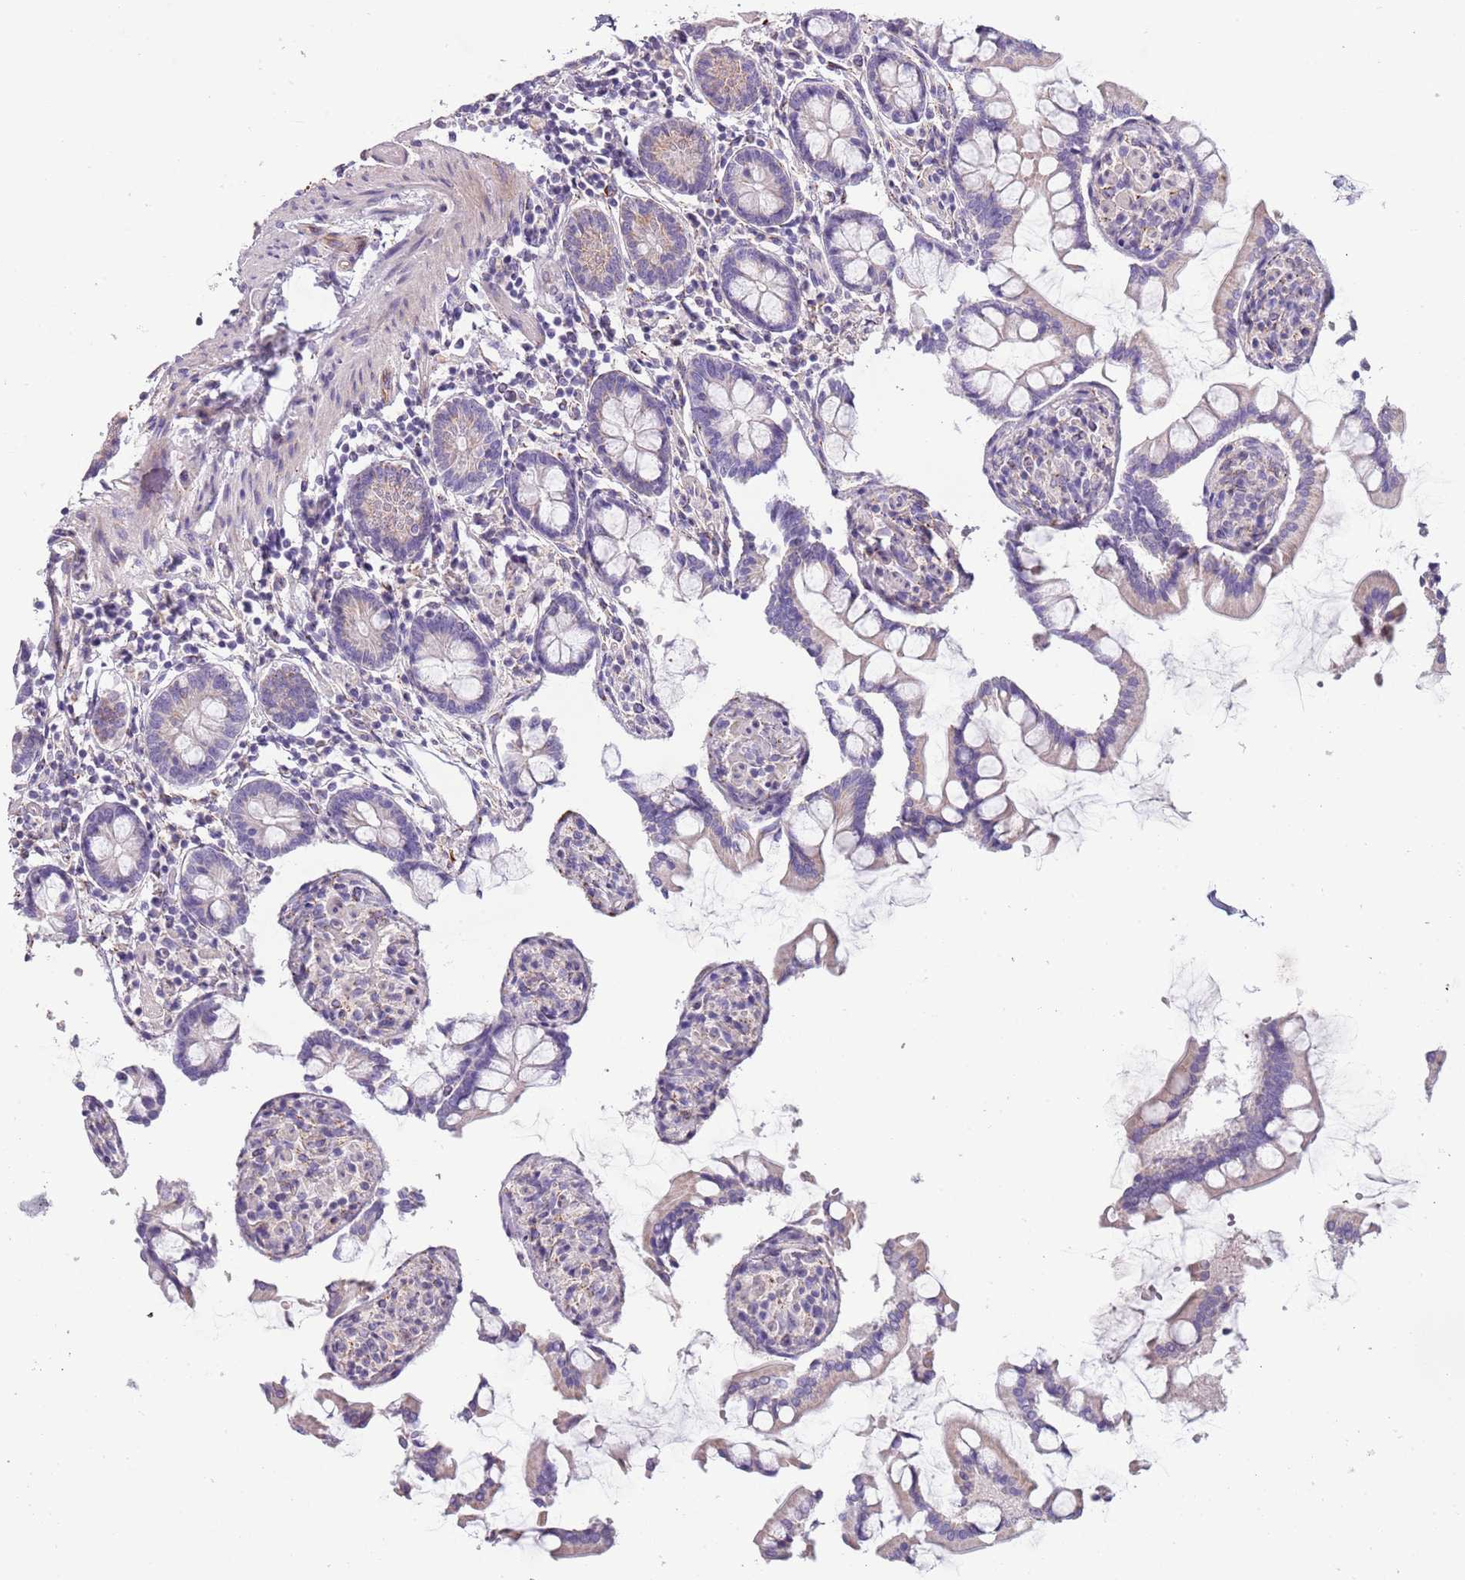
{"staining": {"intensity": "weak", "quantity": "<25%", "location": "cytoplasmic/membranous"}, "tissue": "small intestine", "cell_type": "Glandular cells", "image_type": "normal", "snomed": [{"axis": "morphology", "description": "Normal tissue, NOS"}, {"axis": "topography", "description": "Small intestine"}], "caption": "Immunohistochemistry histopathology image of normal small intestine stained for a protein (brown), which exhibits no expression in glandular cells. (DAB immunohistochemistry visualized using brightfield microscopy, high magnification).", "gene": "RNF222", "patient": {"sex": "male", "age": 41}}